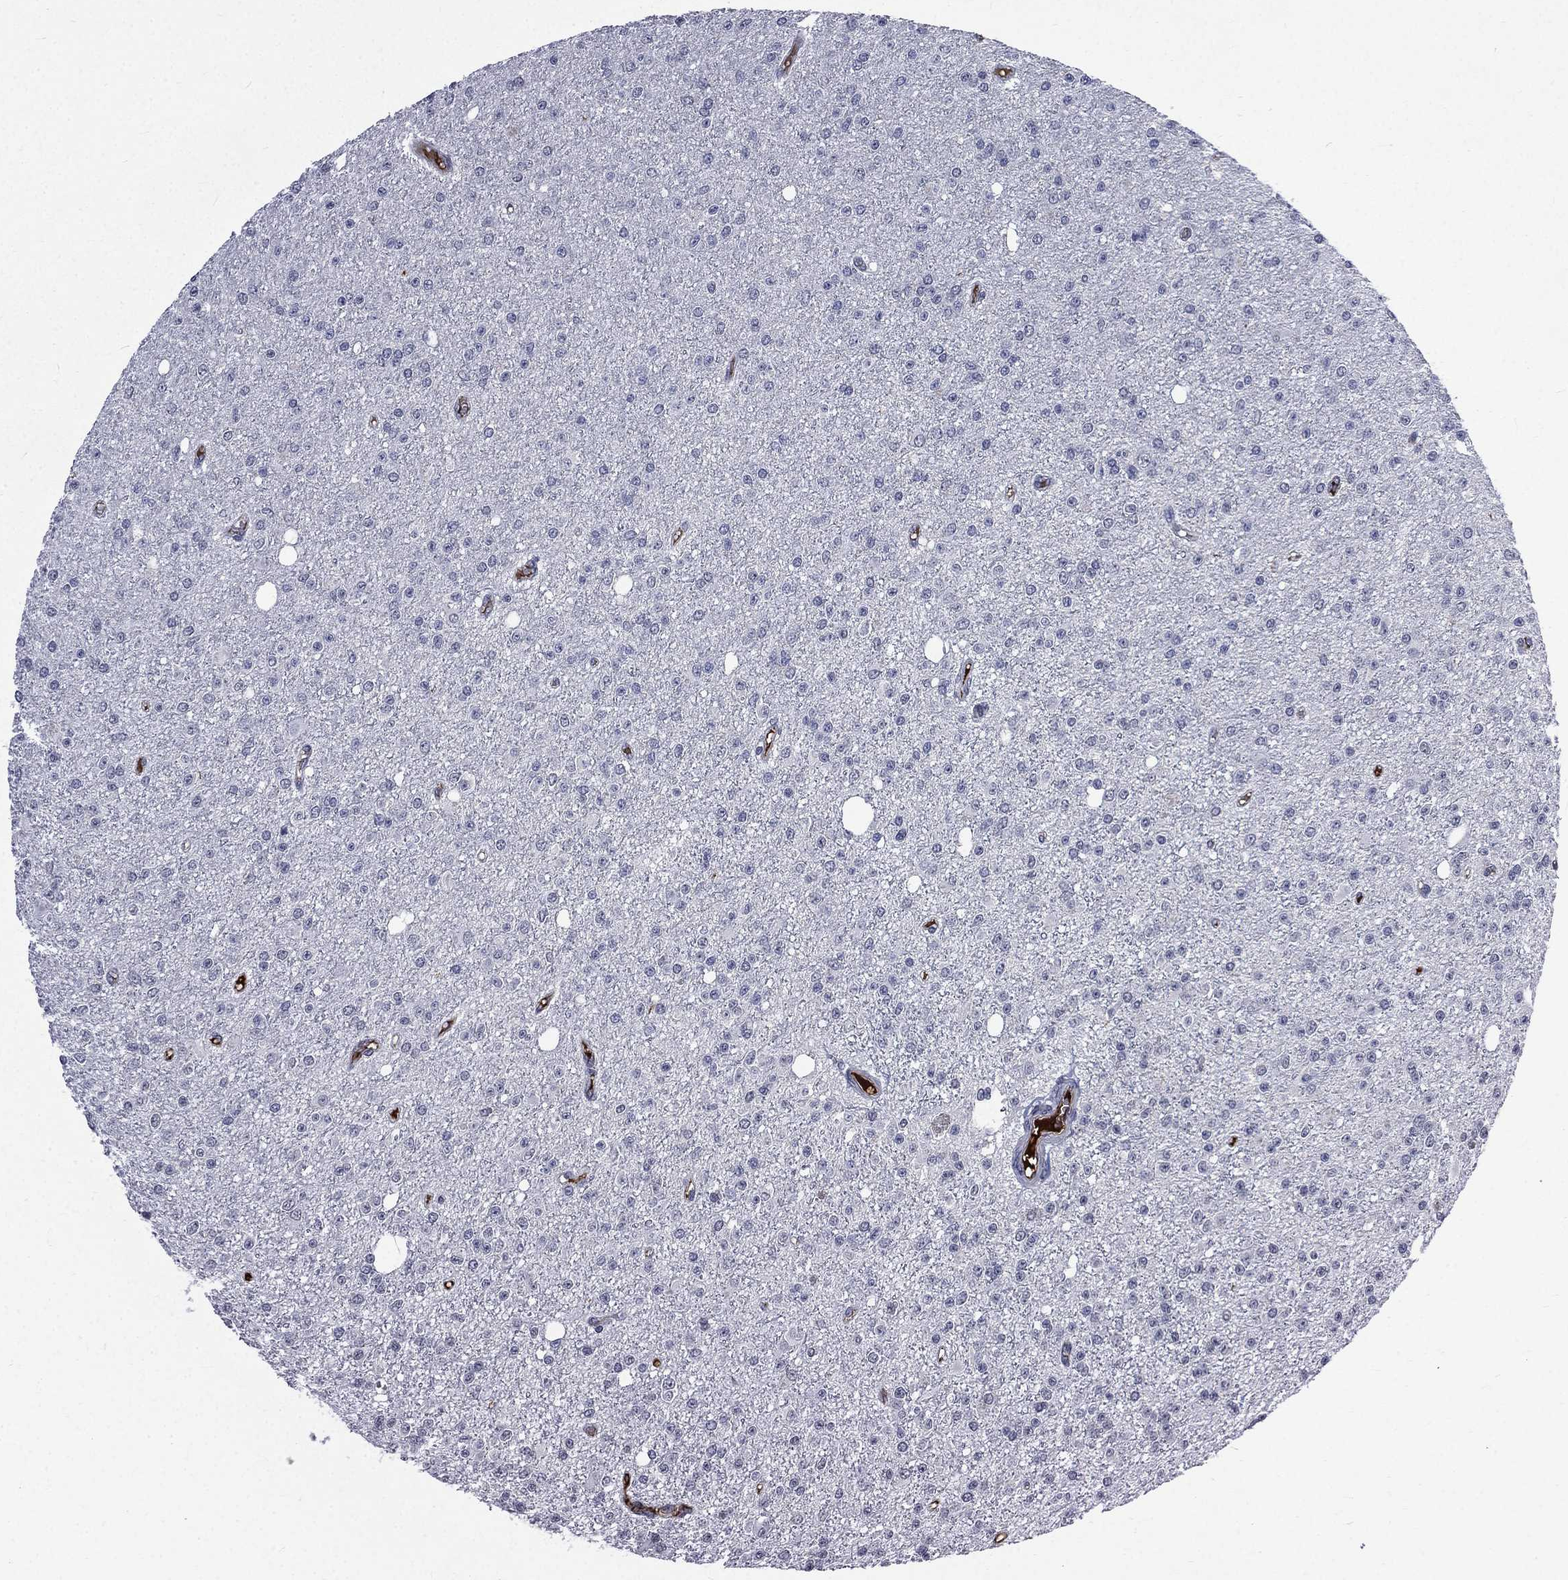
{"staining": {"intensity": "negative", "quantity": "none", "location": "none"}, "tissue": "glioma", "cell_type": "Tumor cells", "image_type": "cancer", "snomed": [{"axis": "morphology", "description": "Glioma, malignant, Low grade"}, {"axis": "topography", "description": "Brain"}], "caption": "Malignant glioma (low-grade) was stained to show a protein in brown. There is no significant staining in tumor cells.", "gene": "FGG", "patient": {"sex": "female", "age": 45}}